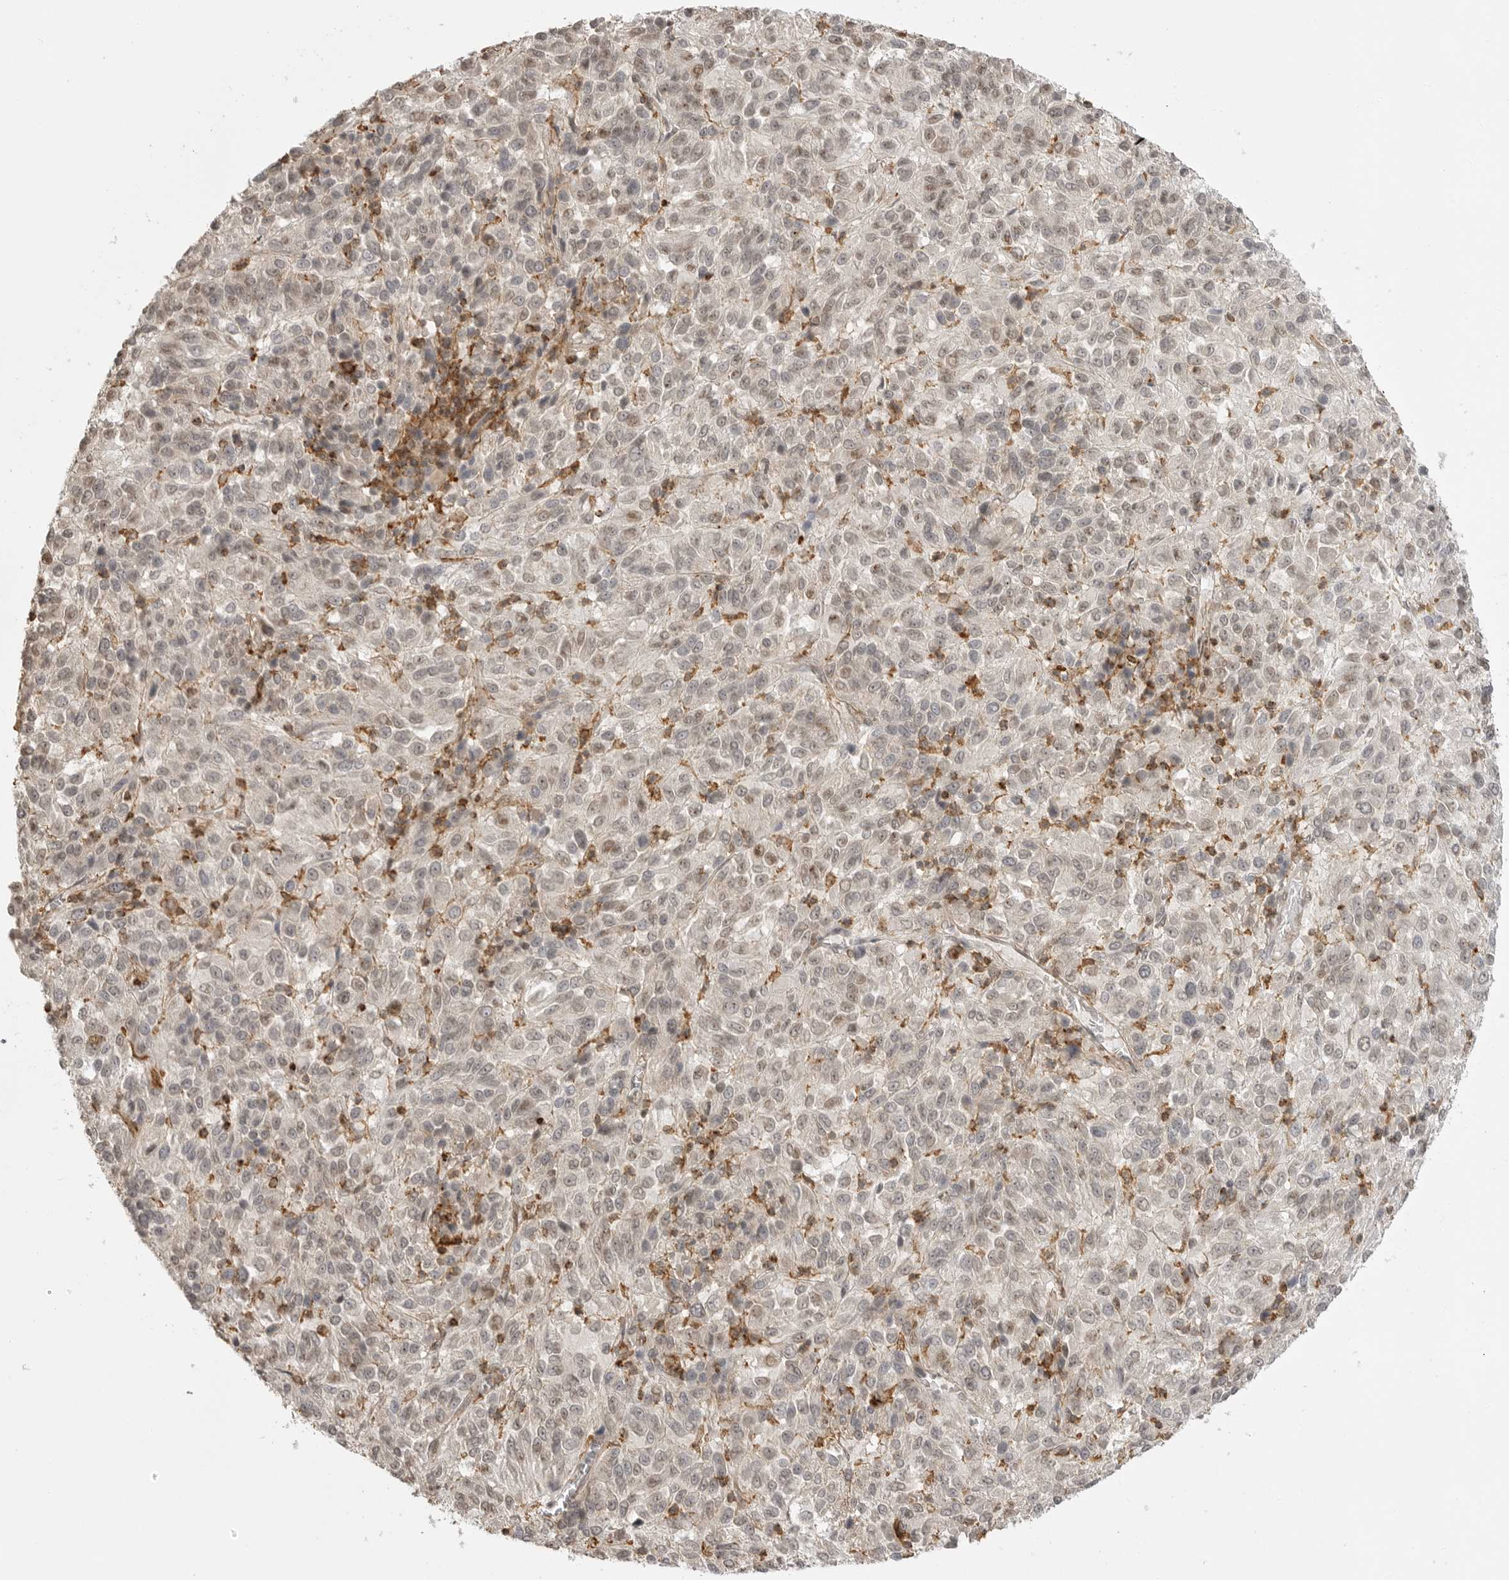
{"staining": {"intensity": "weak", "quantity": "25%-75%", "location": "nuclear"}, "tissue": "melanoma", "cell_type": "Tumor cells", "image_type": "cancer", "snomed": [{"axis": "morphology", "description": "Malignant melanoma, Metastatic site"}, {"axis": "topography", "description": "Lung"}], "caption": "About 25%-75% of tumor cells in melanoma reveal weak nuclear protein staining as visualized by brown immunohistochemical staining.", "gene": "GPC2", "patient": {"sex": "male", "age": 64}}